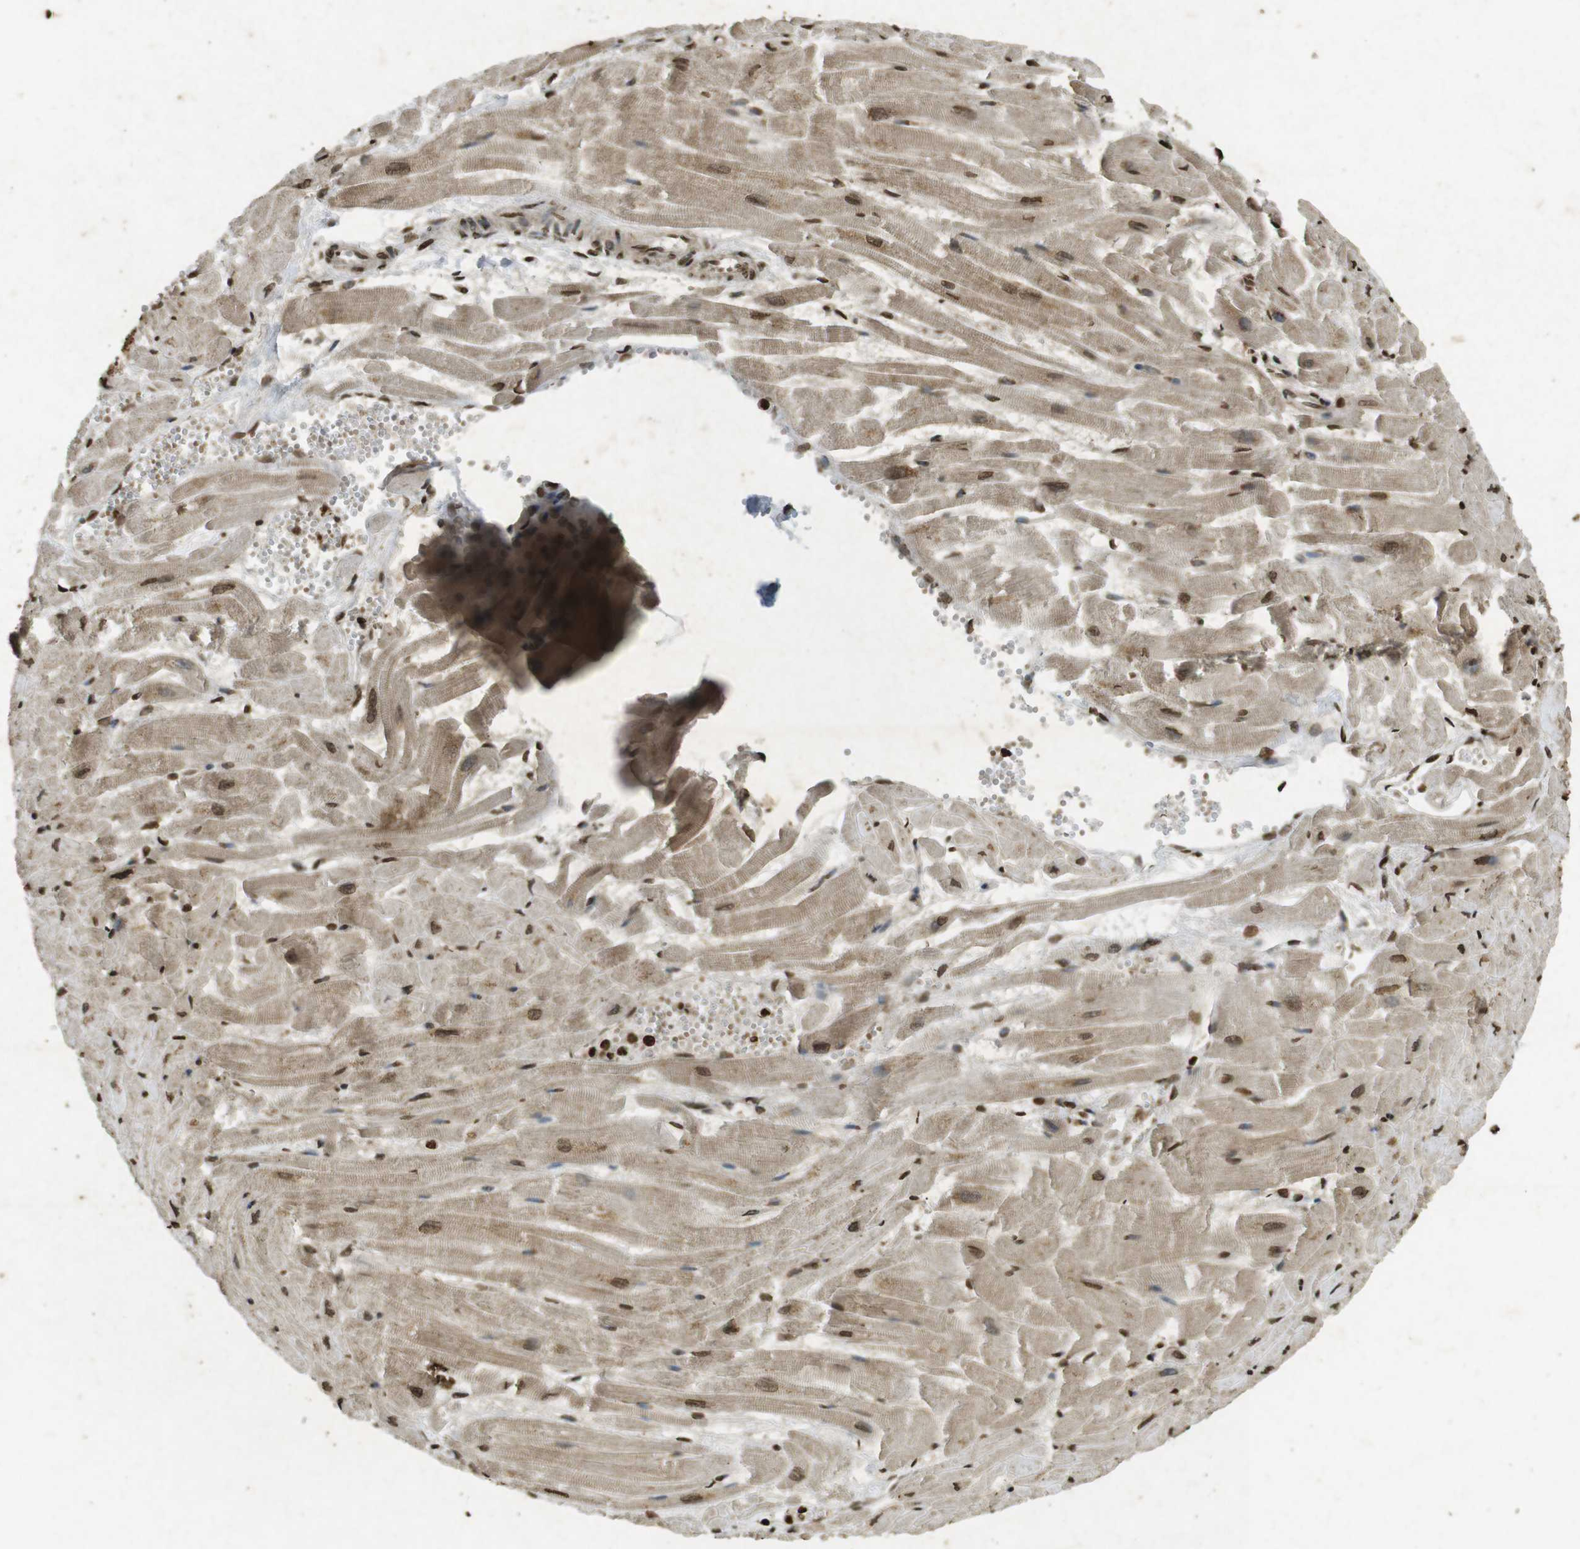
{"staining": {"intensity": "moderate", "quantity": ">75%", "location": "cytoplasmic/membranous,nuclear"}, "tissue": "heart muscle", "cell_type": "Cardiomyocytes", "image_type": "normal", "snomed": [{"axis": "morphology", "description": "Normal tissue, NOS"}, {"axis": "topography", "description": "Heart"}], "caption": "Protein staining of unremarkable heart muscle displays moderate cytoplasmic/membranous,nuclear staining in approximately >75% of cardiomyocytes. The staining was performed using DAB, with brown indicating positive protein expression. Nuclei are stained blue with hematoxylin.", "gene": "ORC4", "patient": {"sex": "female", "age": 19}}